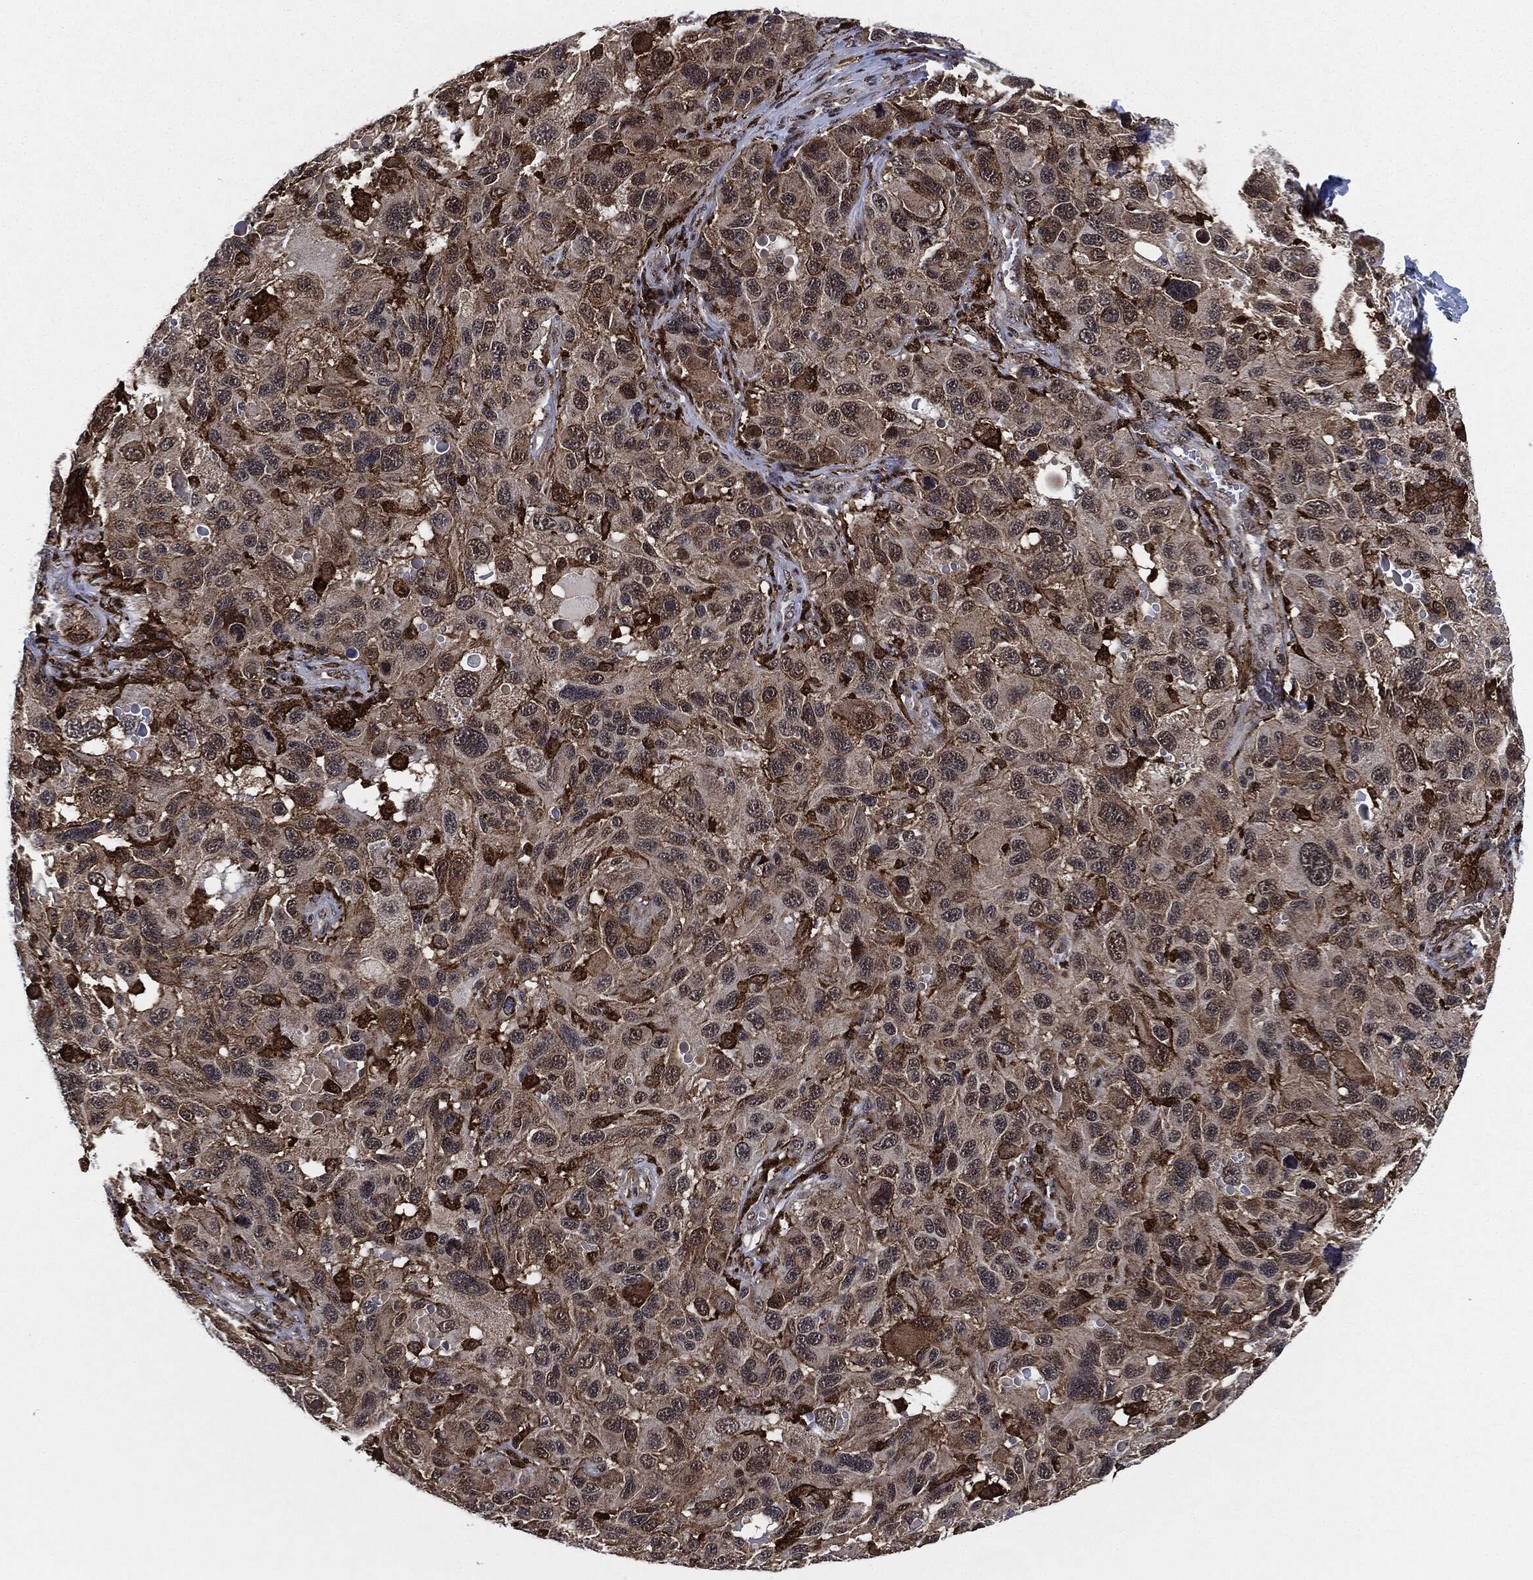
{"staining": {"intensity": "negative", "quantity": "none", "location": "none"}, "tissue": "melanoma", "cell_type": "Tumor cells", "image_type": "cancer", "snomed": [{"axis": "morphology", "description": "Malignant melanoma, NOS"}, {"axis": "topography", "description": "Skin"}], "caption": "Malignant melanoma was stained to show a protein in brown. There is no significant positivity in tumor cells.", "gene": "NANOS3", "patient": {"sex": "male", "age": 53}}